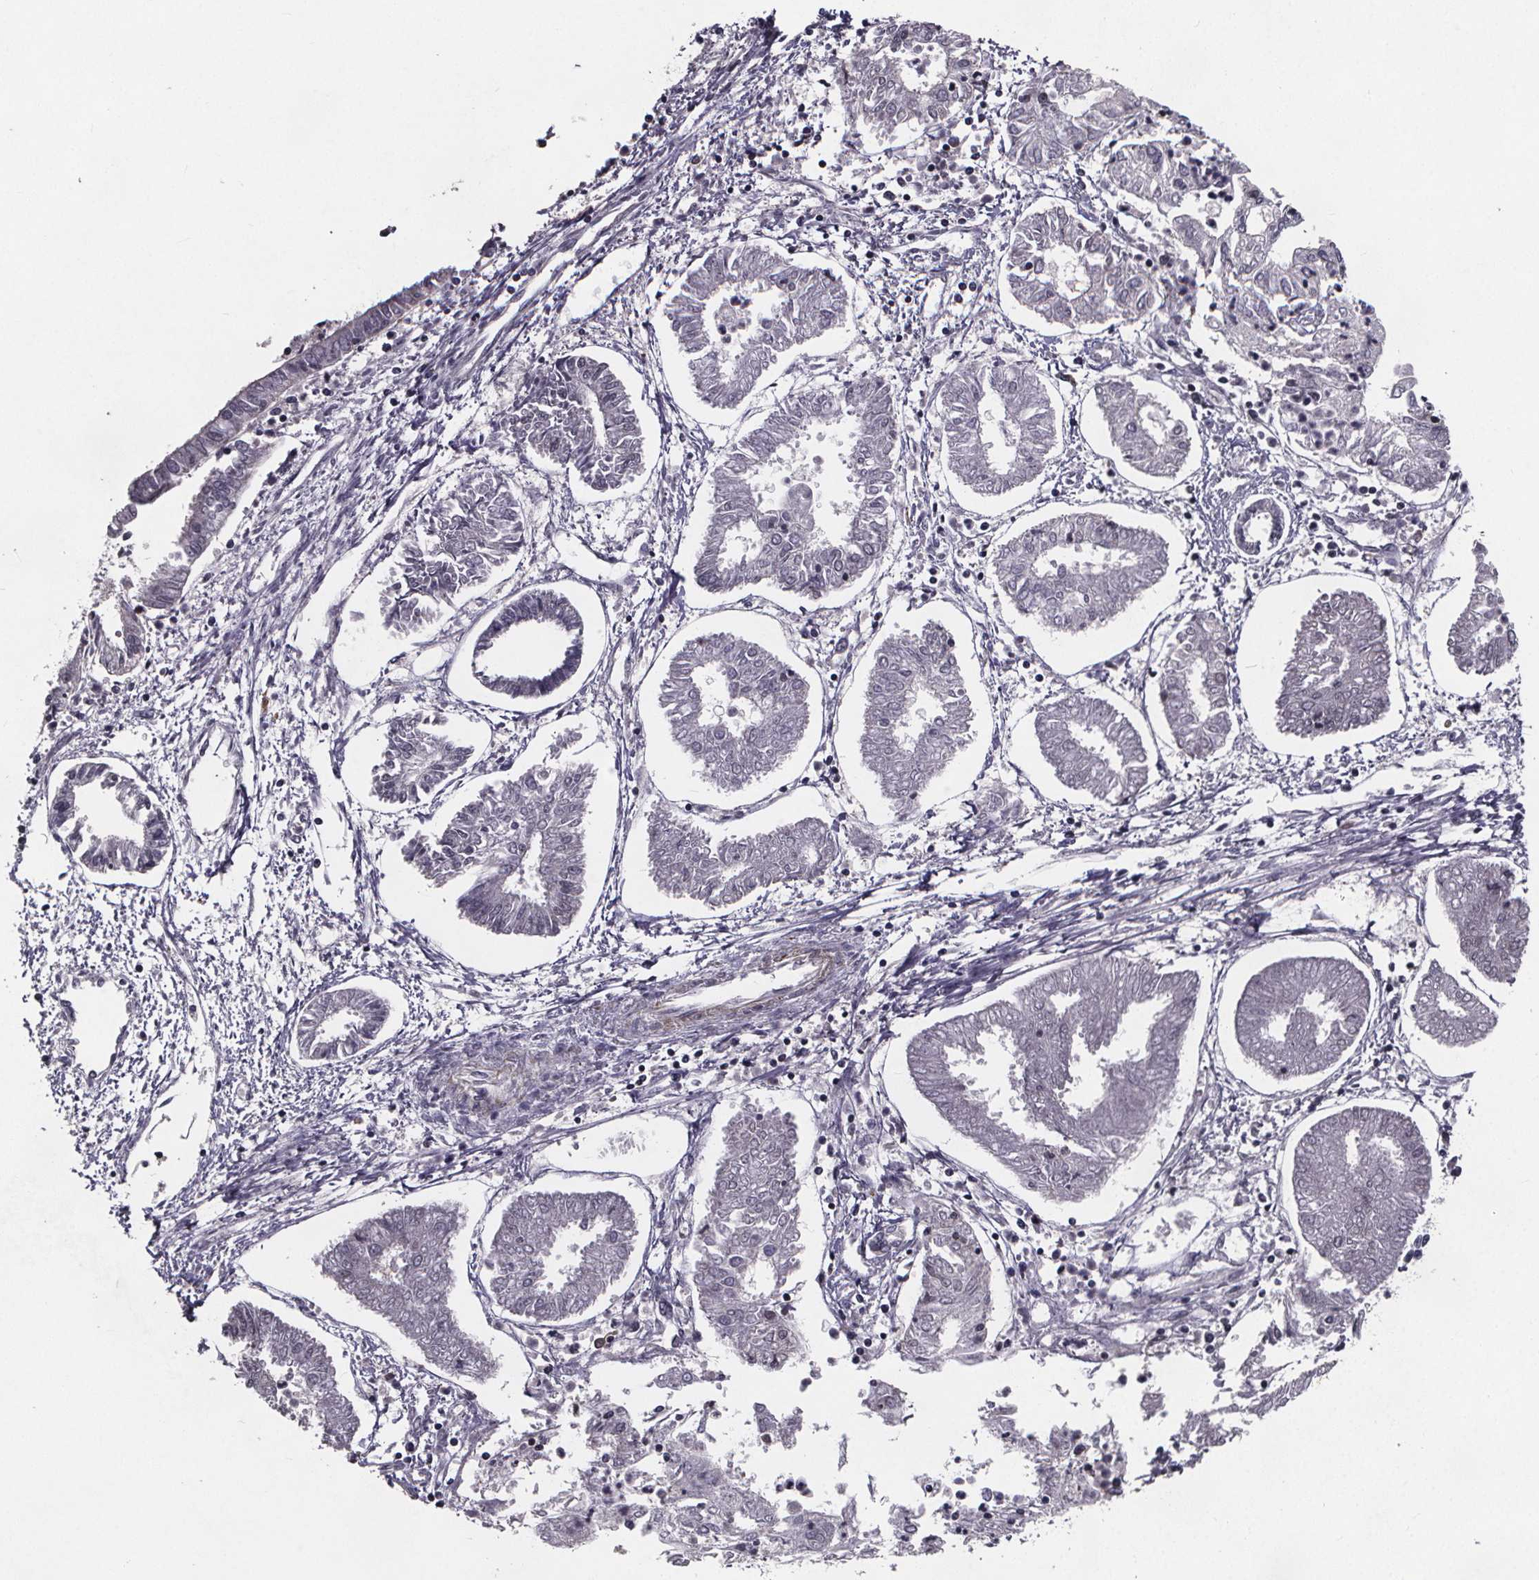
{"staining": {"intensity": "negative", "quantity": "none", "location": "none"}, "tissue": "endometrial cancer", "cell_type": "Tumor cells", "image_type": "cancer", "snomed": [{"axis": "morphology", "description": "Adenocarcinoma, NOS"}, {"axis": "topography", "description": "Endometrium"}], "caption": "IHC histopathology image of neoplastic tissue: endometrial cancer (adenocarcinoma) stained with DAB (3,3'-diaminobenzidine) displays no significant protein positivity in tumor cells.", "gene": "FBXW2", "patient": {"sex": "female", "age": 68}}